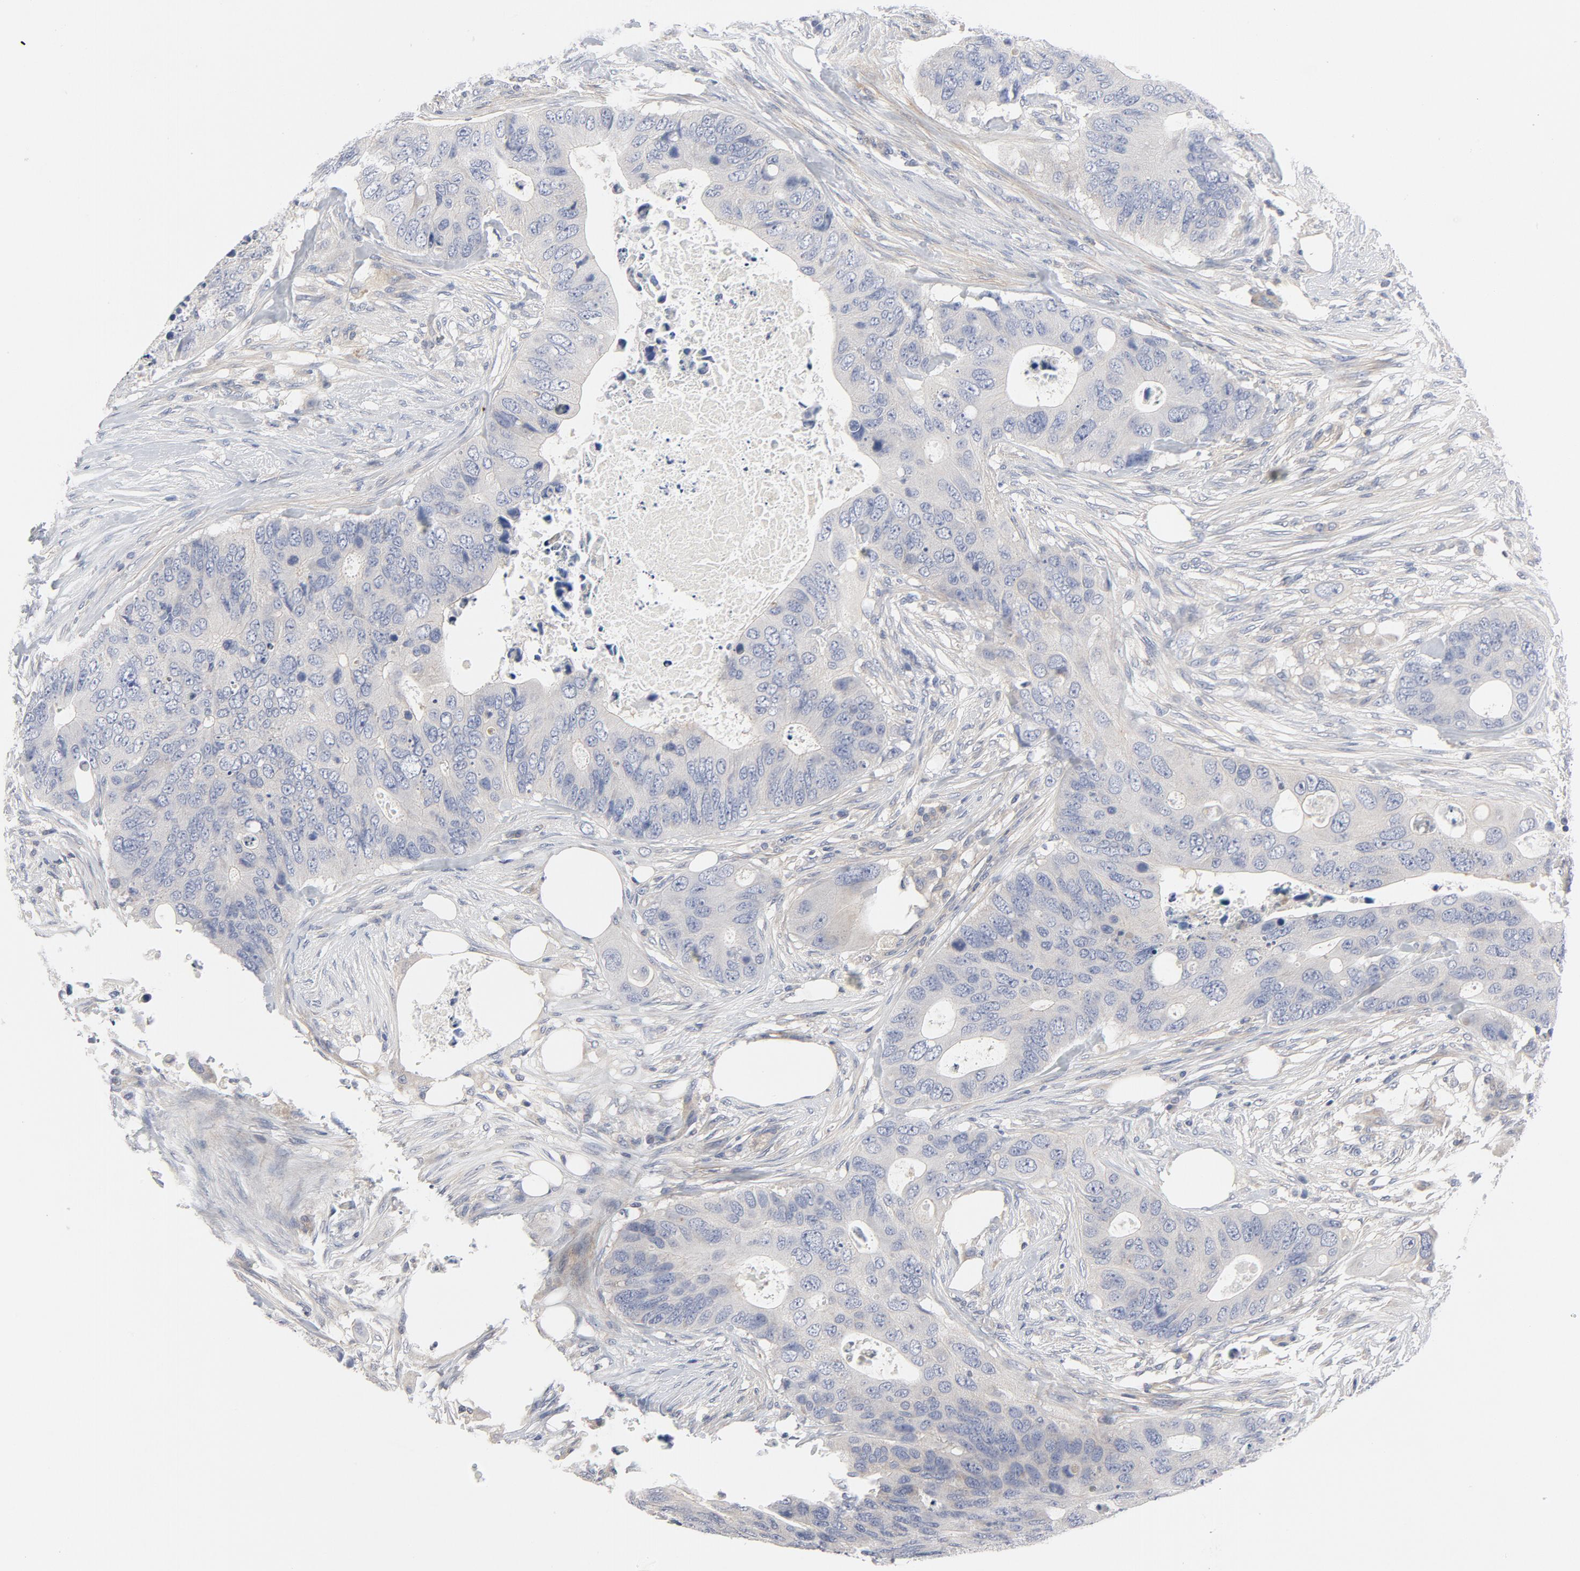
{"staining": {"intensity": "negative", "quantity": "none", "location": "none"}, "tissue": "colorectal cancer", "cell_type": "Tumor cells", "image_type": "cancer", "snomed": [{"axis": "morphology", "description": "Adenocarcinoma, NOS"}, {"axis": "topography", "description": "Colon"}], "caption": "Immunohistochemistry (IHC) of human colorectal cancer demonstrates no positivity in tumor cells.", "gene": "ROCK1", "patient": {"sex": "male", "age": 71}}